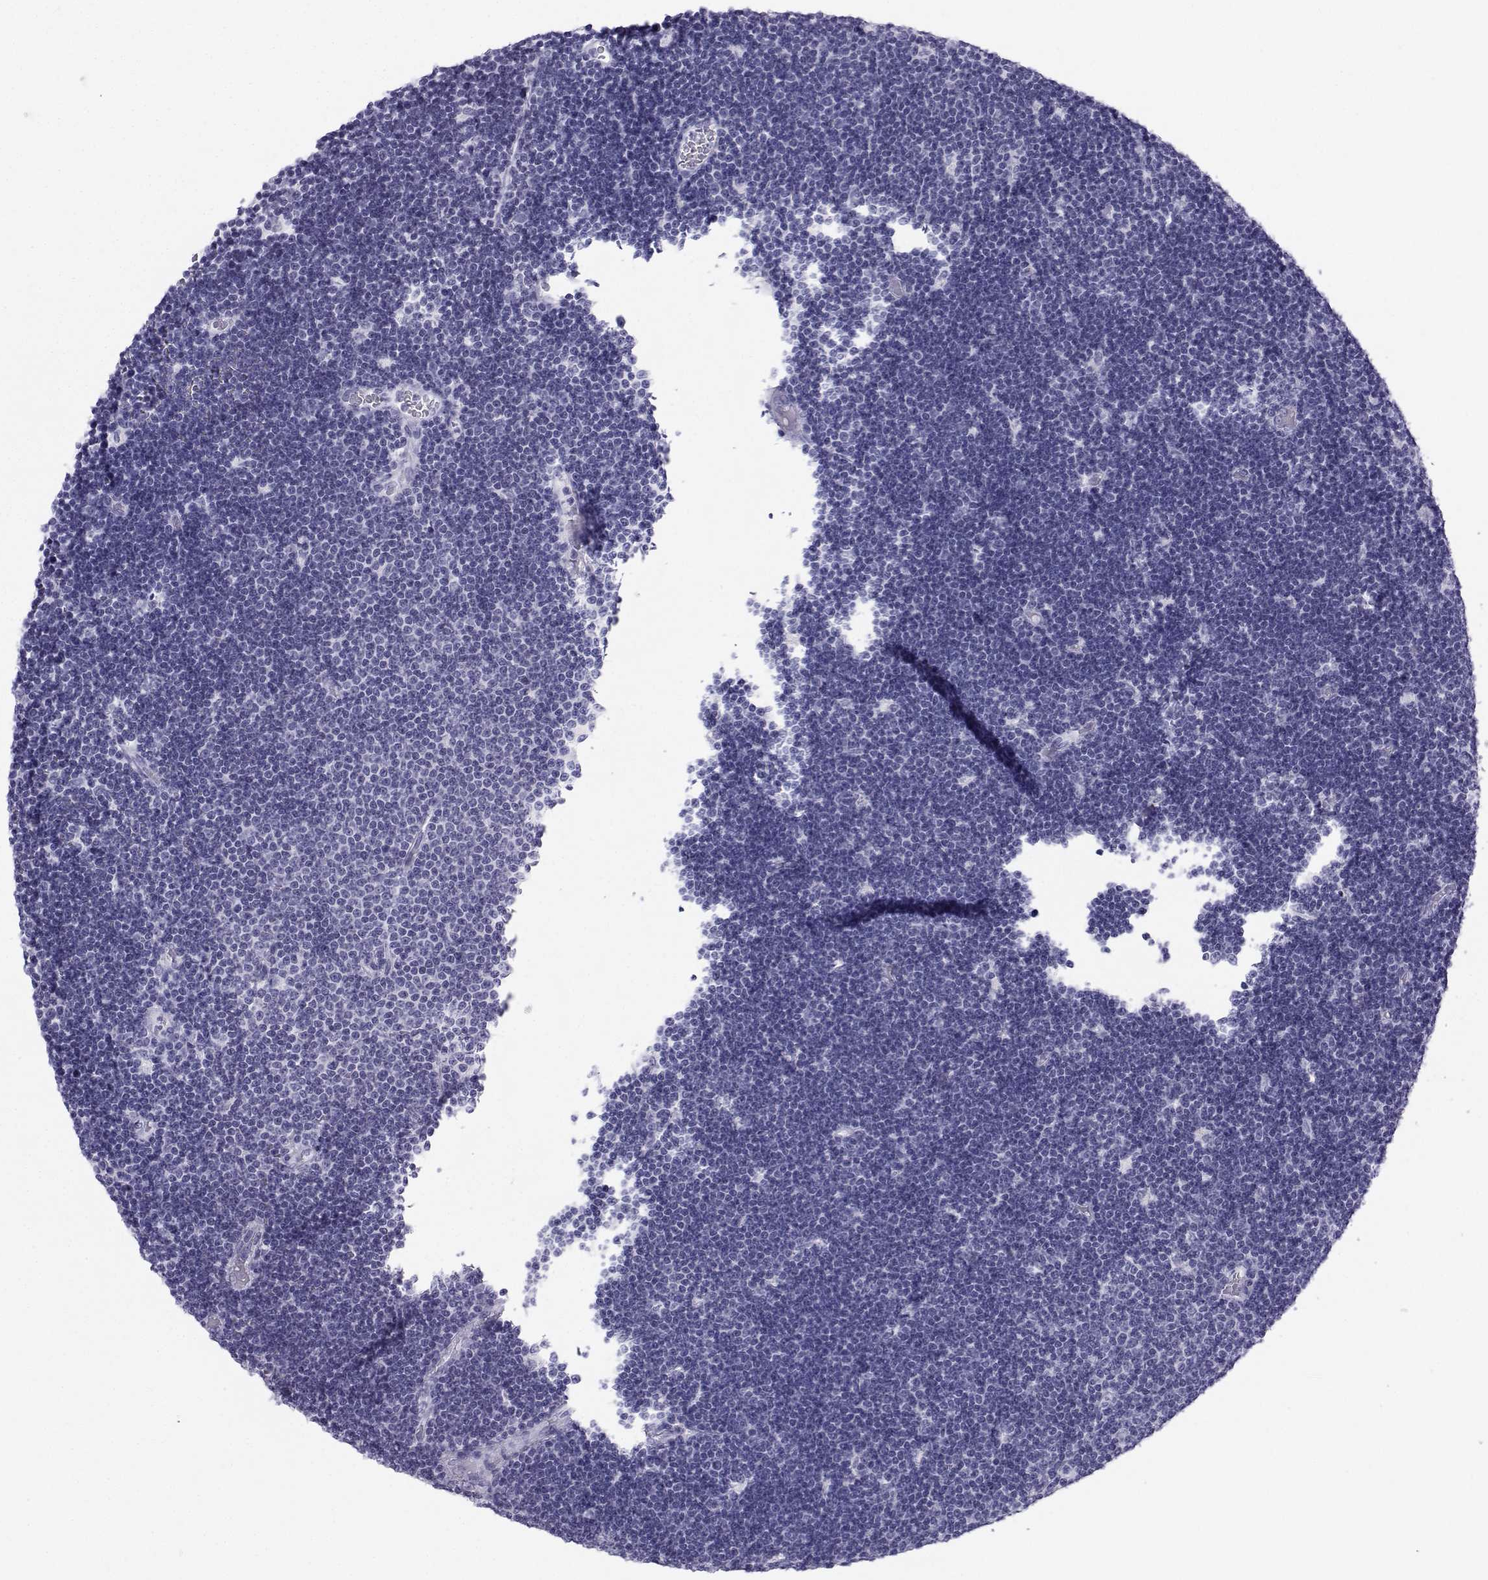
{"staining": {"intensity": "negative", "quantity": "none", "location": "none"}, "tissue": "lymphoma", "cell_type": "Tumor cells", "image_type": "cancer", "snomed": [{"axis": "morphology", "description": "Malignant lymphoma, non-Hodgkin's type, Low grade"}, {"axis": "topography", "description": "Brain"}], "caption": "Immunohistochemical staining of human lymphoma demonstrates no significant expression in tumor cells. The staining was performed using DAB (3,3'-diaminobenzidine) to visualize the protein expression in brown, while the nuclei were stained in blue with hematoxylin (Magnification: 20x).", "gene": "SST", "patient": {"sex": "female", "age": 66}}